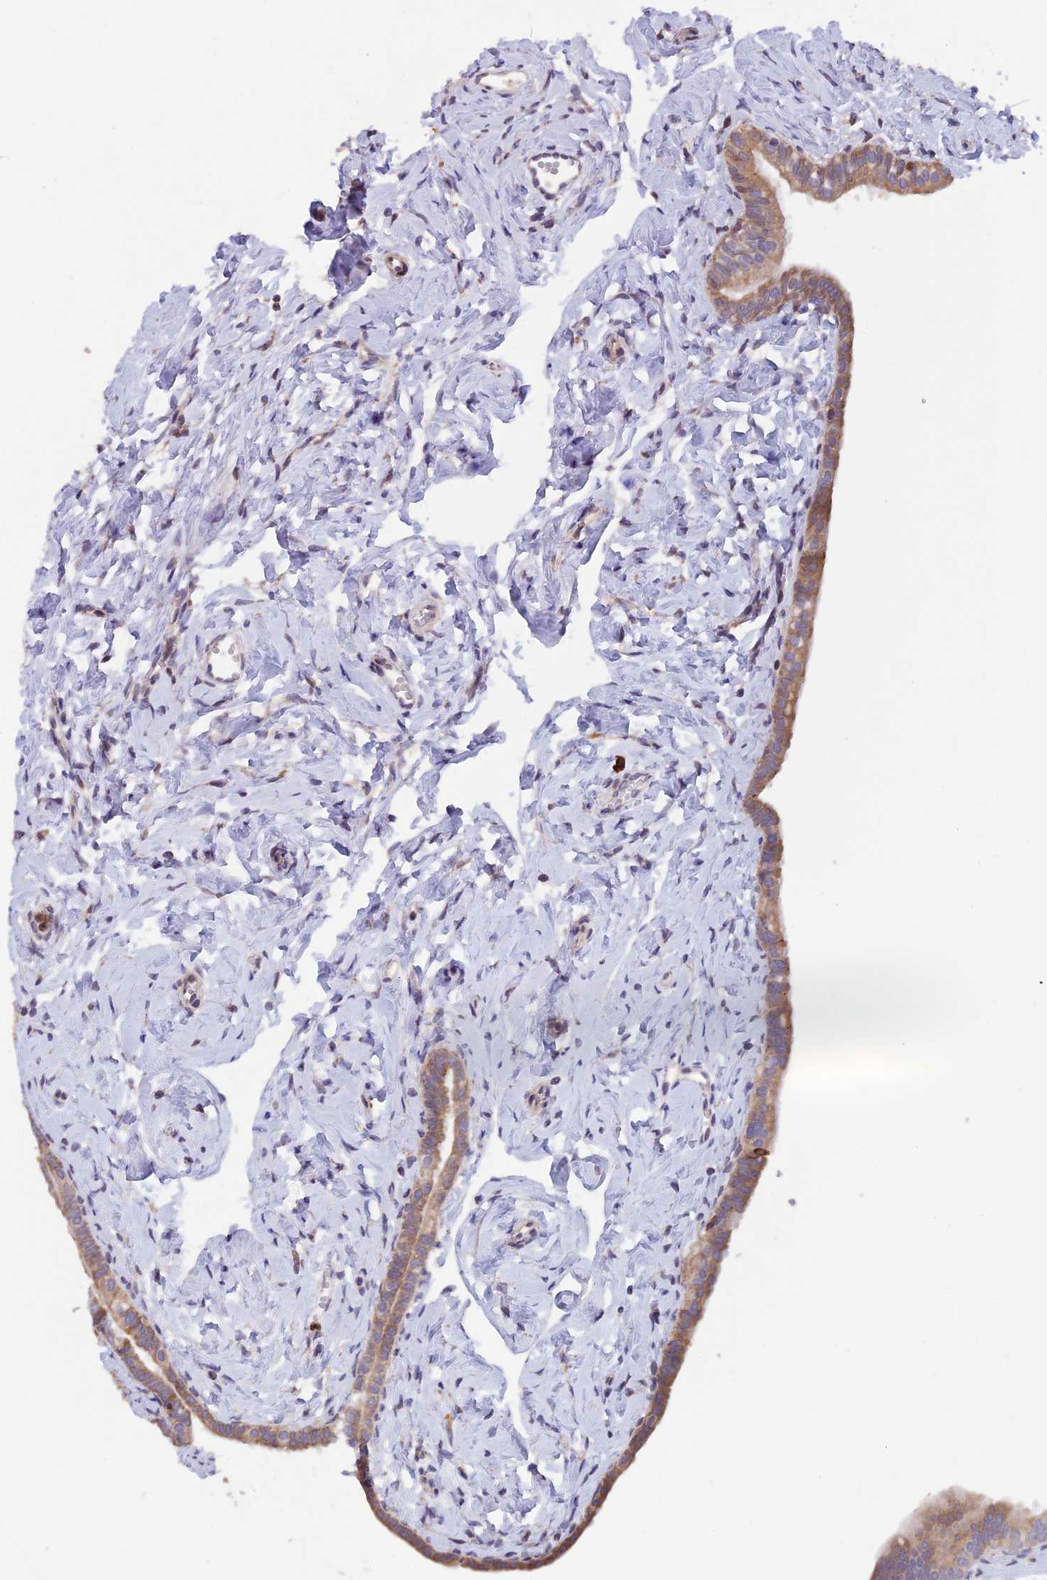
{"staining": {"intensity": "moderate", "quantity": ">75%", "location": "cytoplasmic/membranous"}, "tissue": "fallopian tube", "cell_type": "Glandular cells", "image_type": "normal", "snomed": [{"axis": "morphology", "description": "Normal tissue, NOS"}, {"axis": "topography", "description": "Fallopian tube"}], "caption": "IHC of benign human fallopian tube exhibits medium levels of moderate cytoplasmic/membranous positivity in approximately >75% of glandular cells.", "gene": "DMRTA2", "patient": {"sex": "female", "age": 66}}